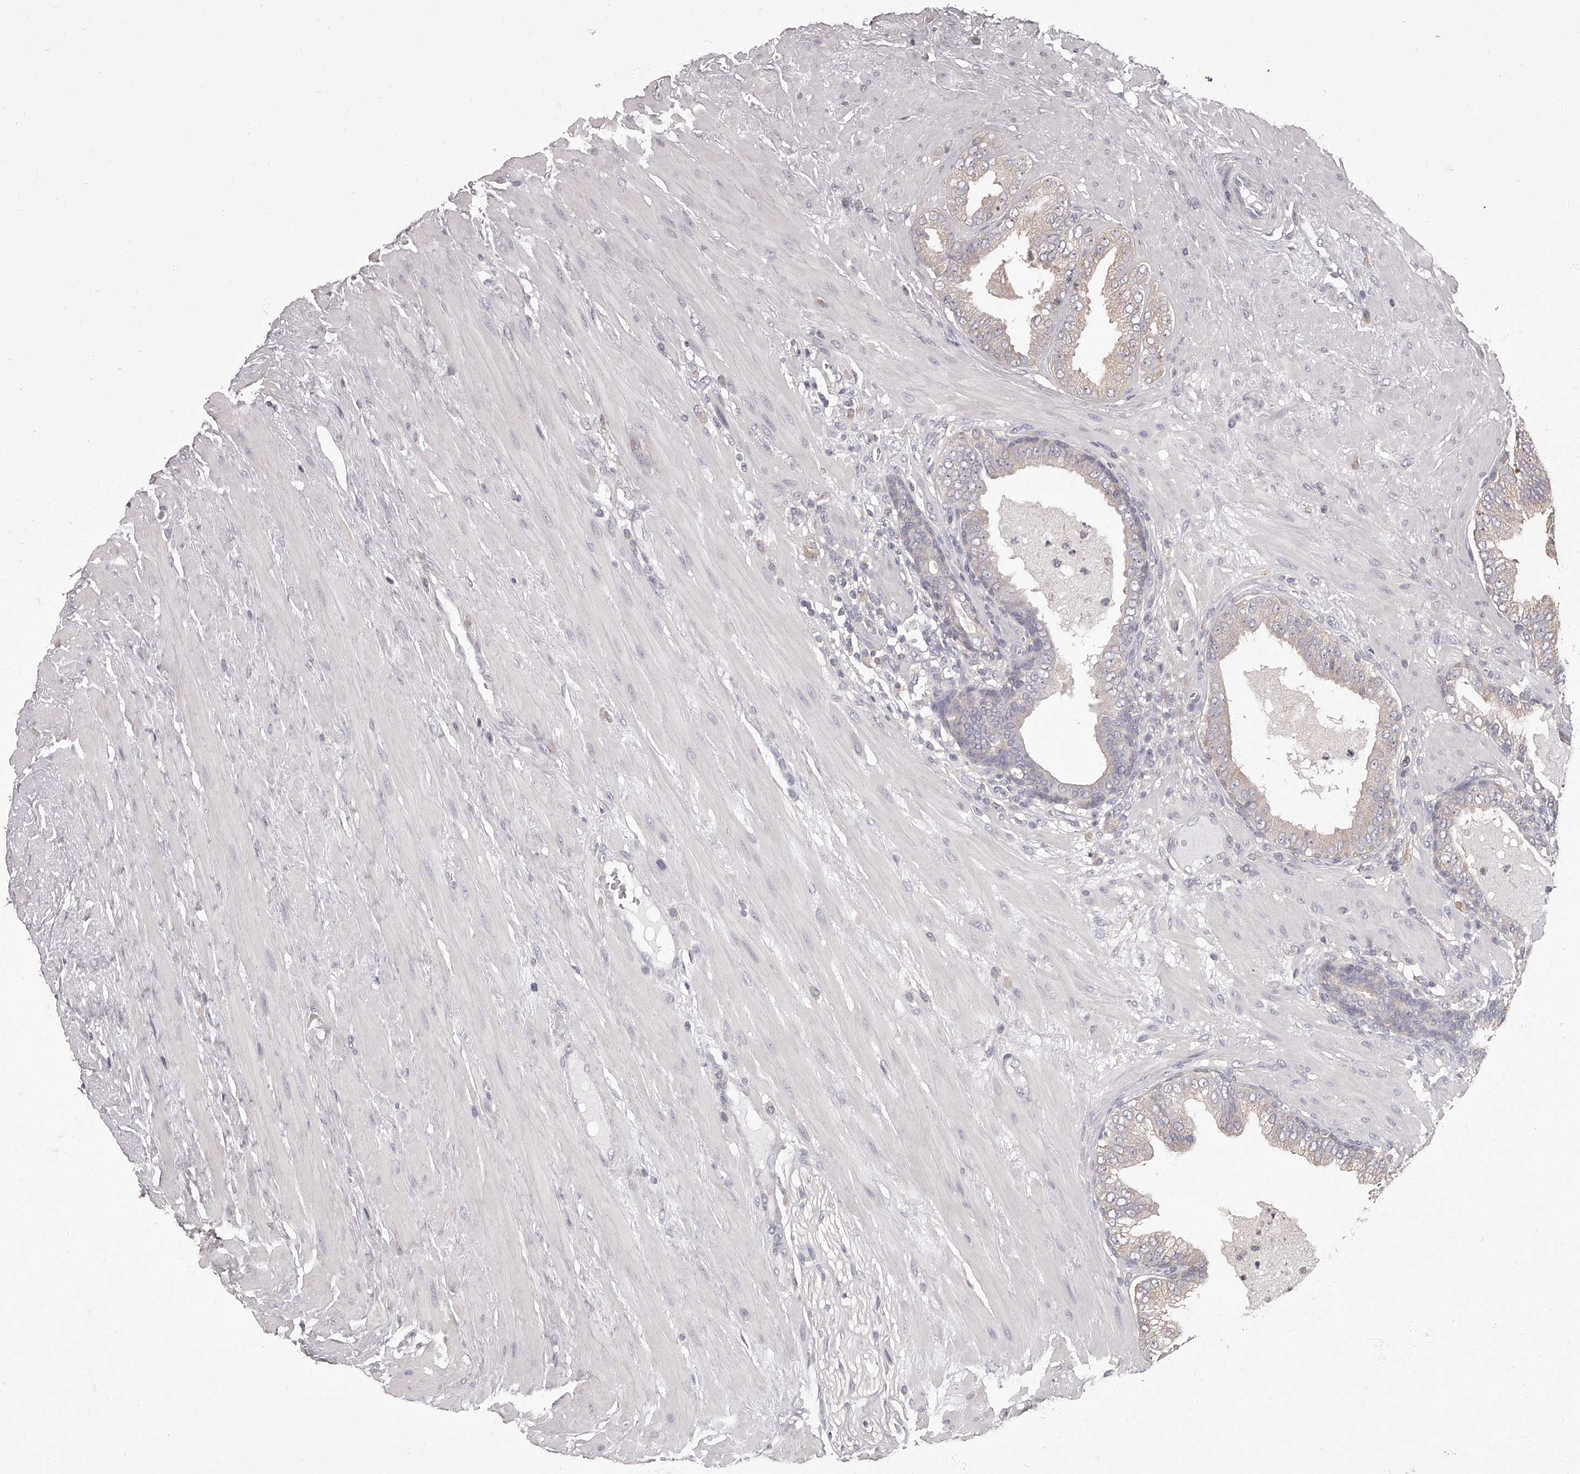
{"staining": {"intensity": "weak", "quantity": "25%-75%", "location": "cytoplasmic/membranous"}, "tissue": "prostate cancer", "cell_type": "Tumor cells", "image_type": "cancer", "snomed": [{"axis": "morphology", "description": "Adenocarcinoma, Low grade"}, {"axis": "topography", "description": "Prostate"}], "caption": "Prostate cancer stained with immunohistochemistry demonstrates weak cytoplasmic/membranous staining in approximately 25%-75% of tumor cells.", "gene": "APEH", "patient": {"sex": "male", "age": 63}}